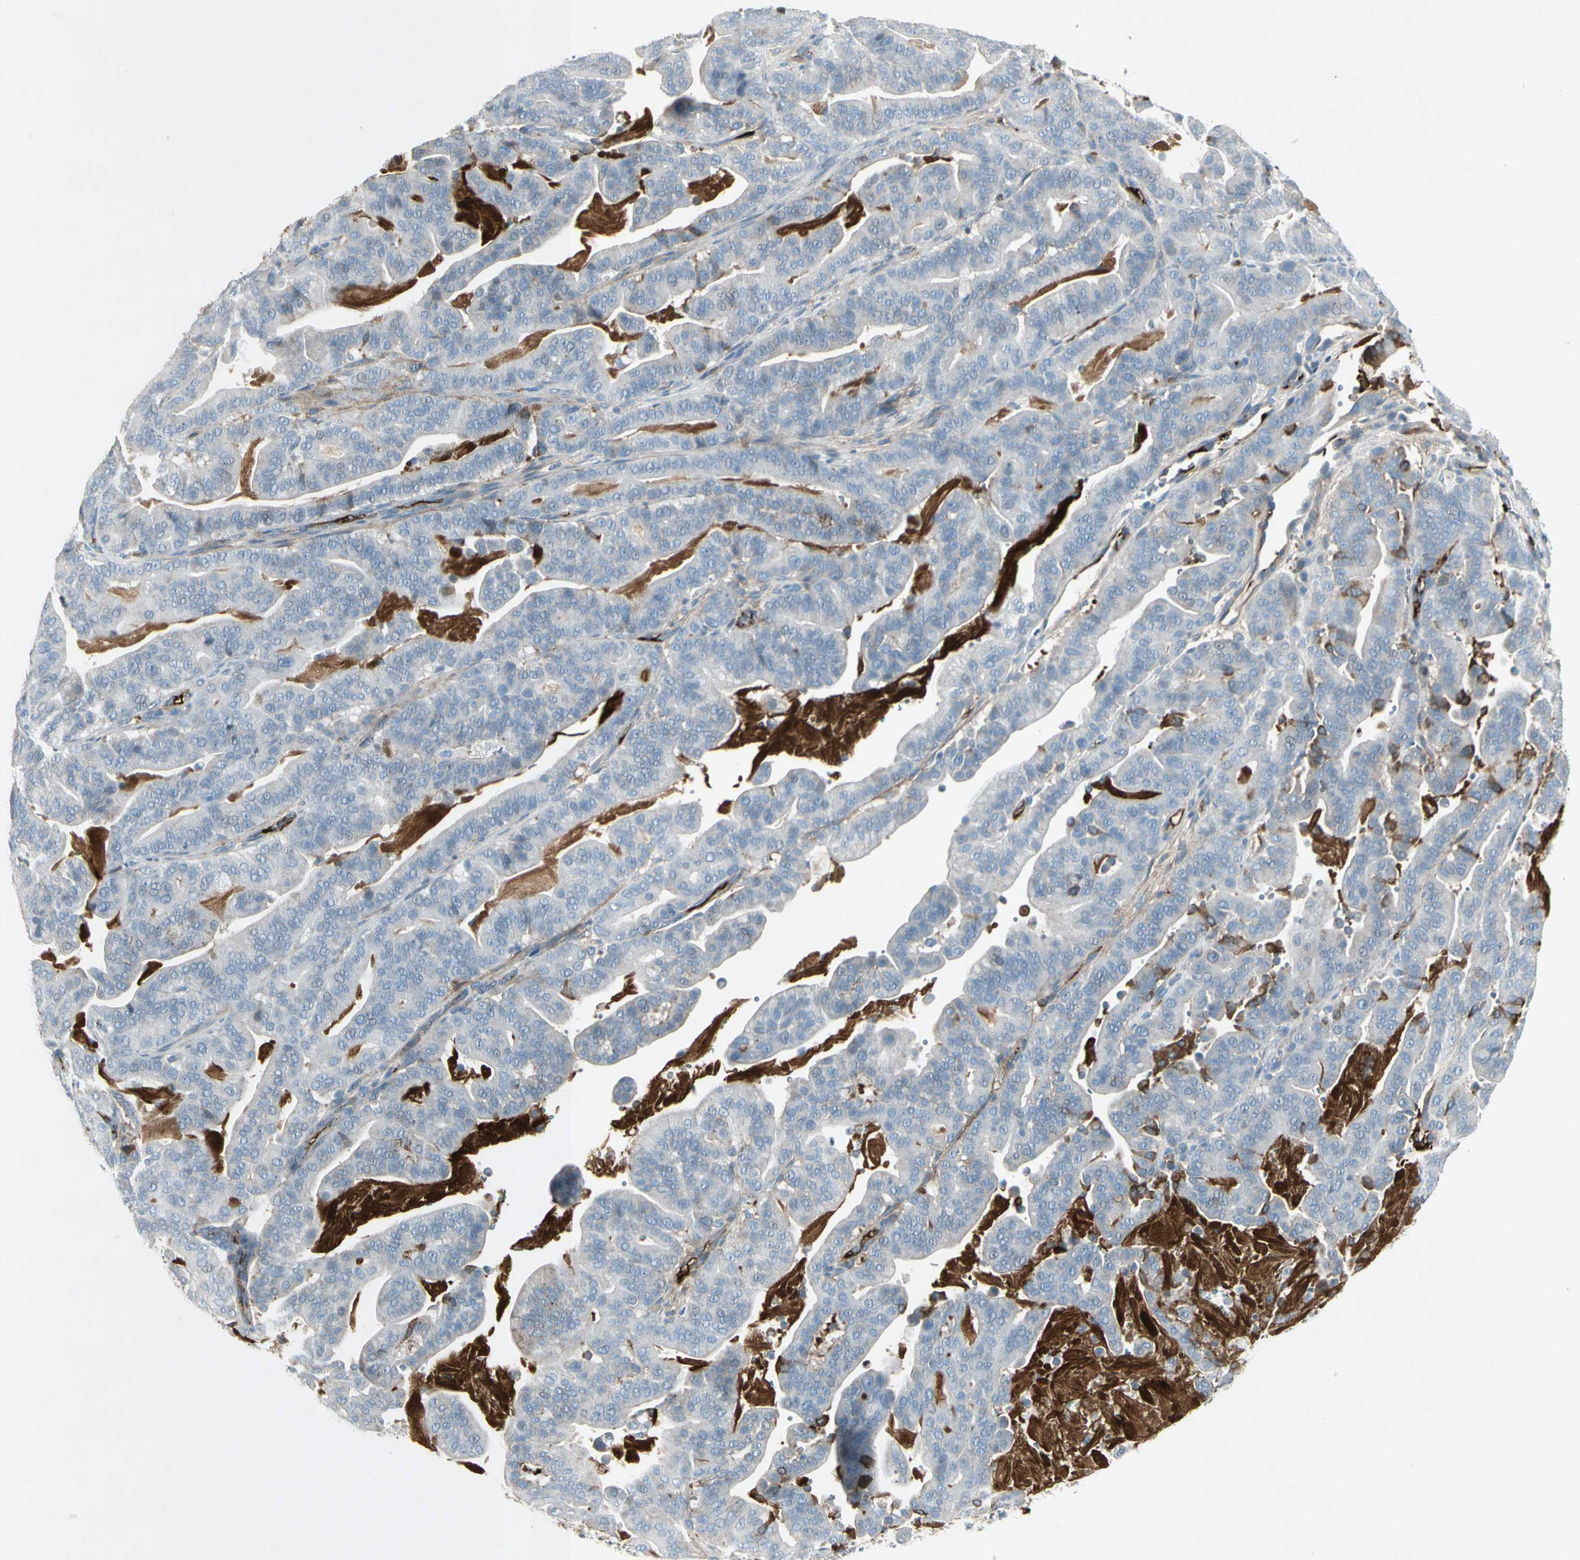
{"staining": {"intensity": "negative", "quantity": "none", "location": "none"}, "tissue": "pancreatic cancer", "cell_type": "Tumor cells", "image_type": "cancer", "snomed": [{"axis": "morphology", "description": "Adenocarcinoma, NOS"}, {"axis": "topography", "description": "Pancreas"}], "caption": "Immunohistochemistry micrograph of human pancreatic cancer (adenocarcinoma) stained for a protein (brown), which shows no positivity in tumor cells.", "gene": "IGHM", "patient": {"sex": "male", "age": 63}}